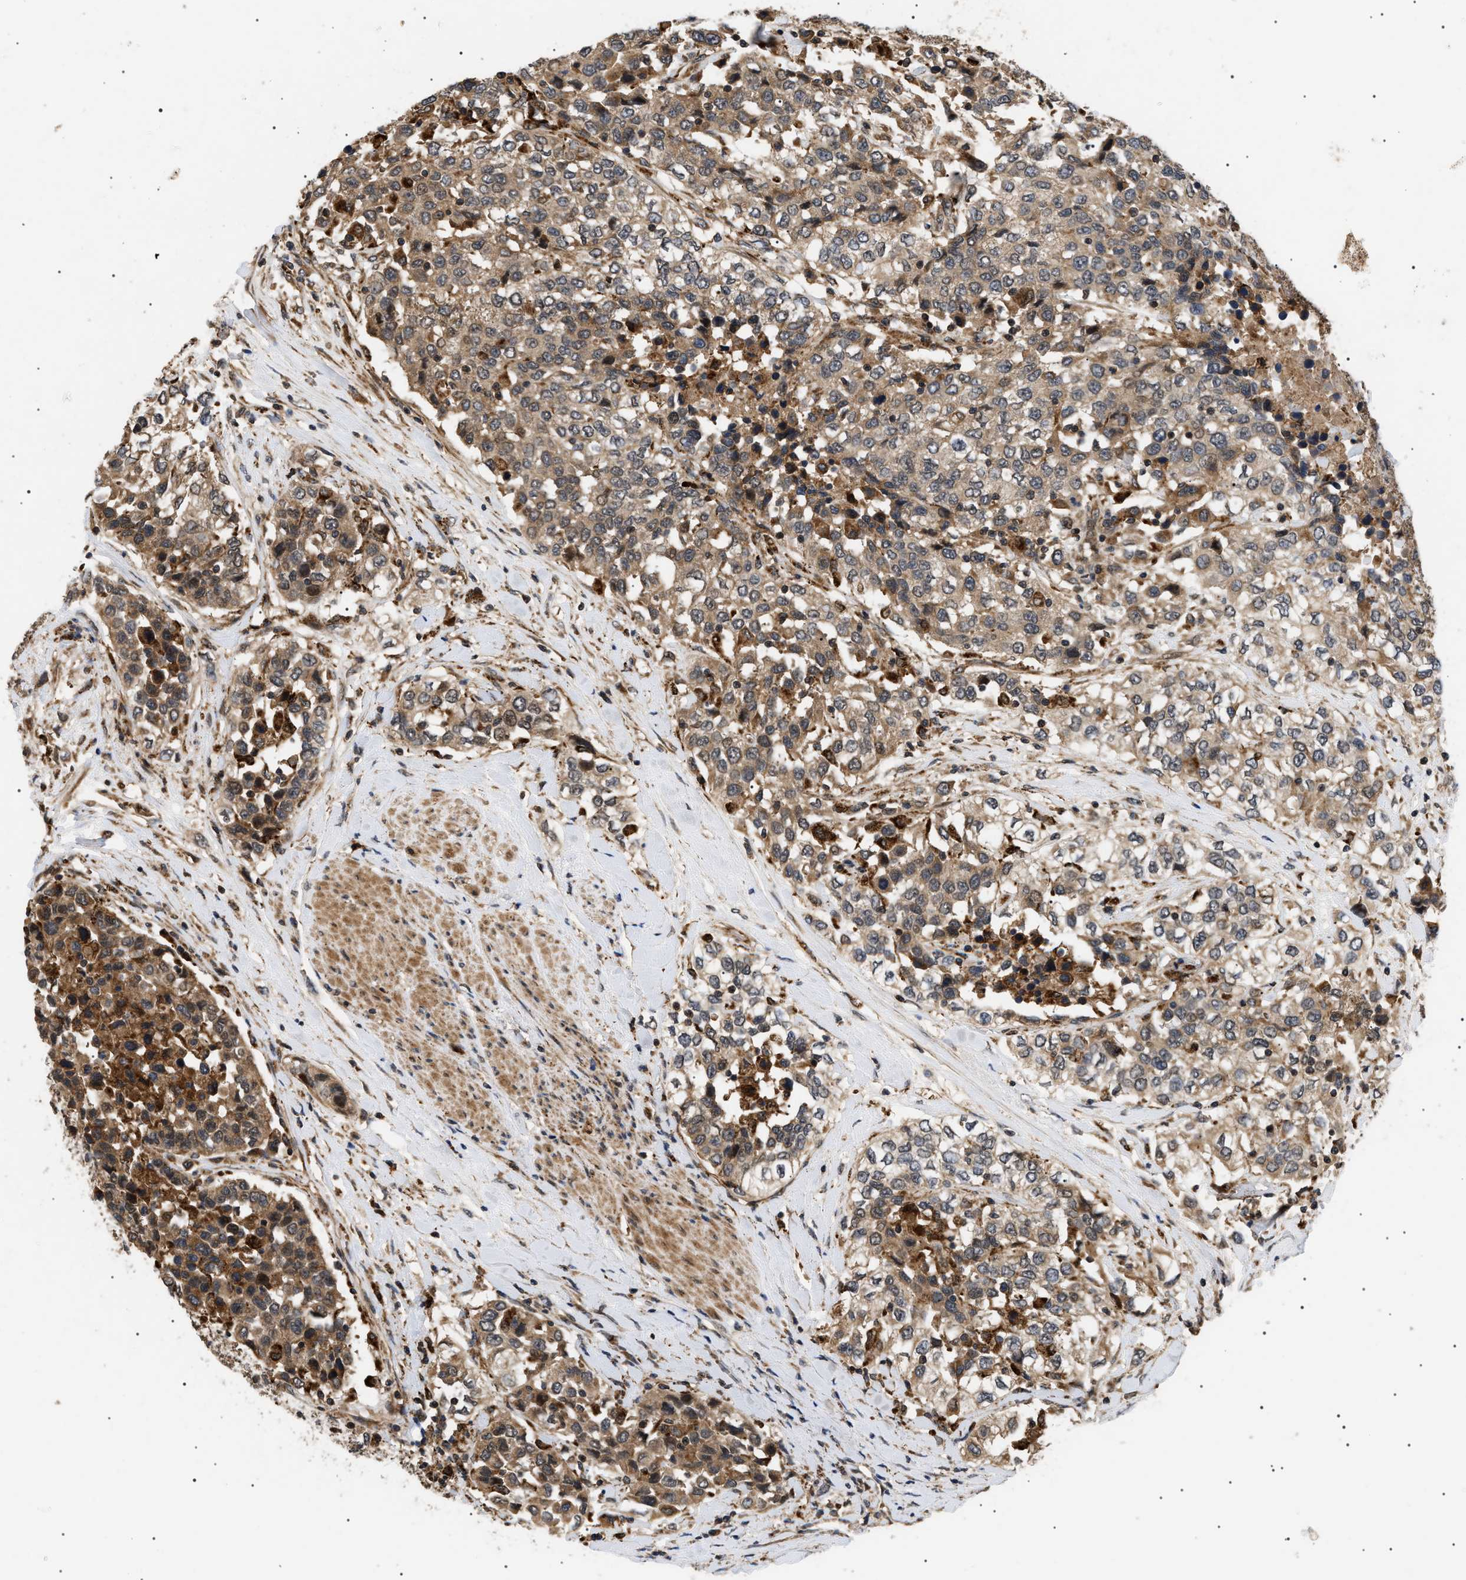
{"staining": {"intensity": "weak", "quantity": ">75%", "location": "cytoplasmic/membranous,nuclear"}, "tissue": "urothelial cancer", "cell_type": "Tumor cells", "image_type": "cancer", "snomed": [{"axis": "morphology", "description": "Urothelial carcinoma, High grade"}, {"axis": "topography", "description": "Urinary bladder"}], "caption": "Urothelial cancer stained for a protein (brown) exhibits weak cytoplasmic/membranous and nuclear positive staining in about >75% of tumor cells.", "gene": "ASTL", "patient": {"sex": "female", "age": 80}}